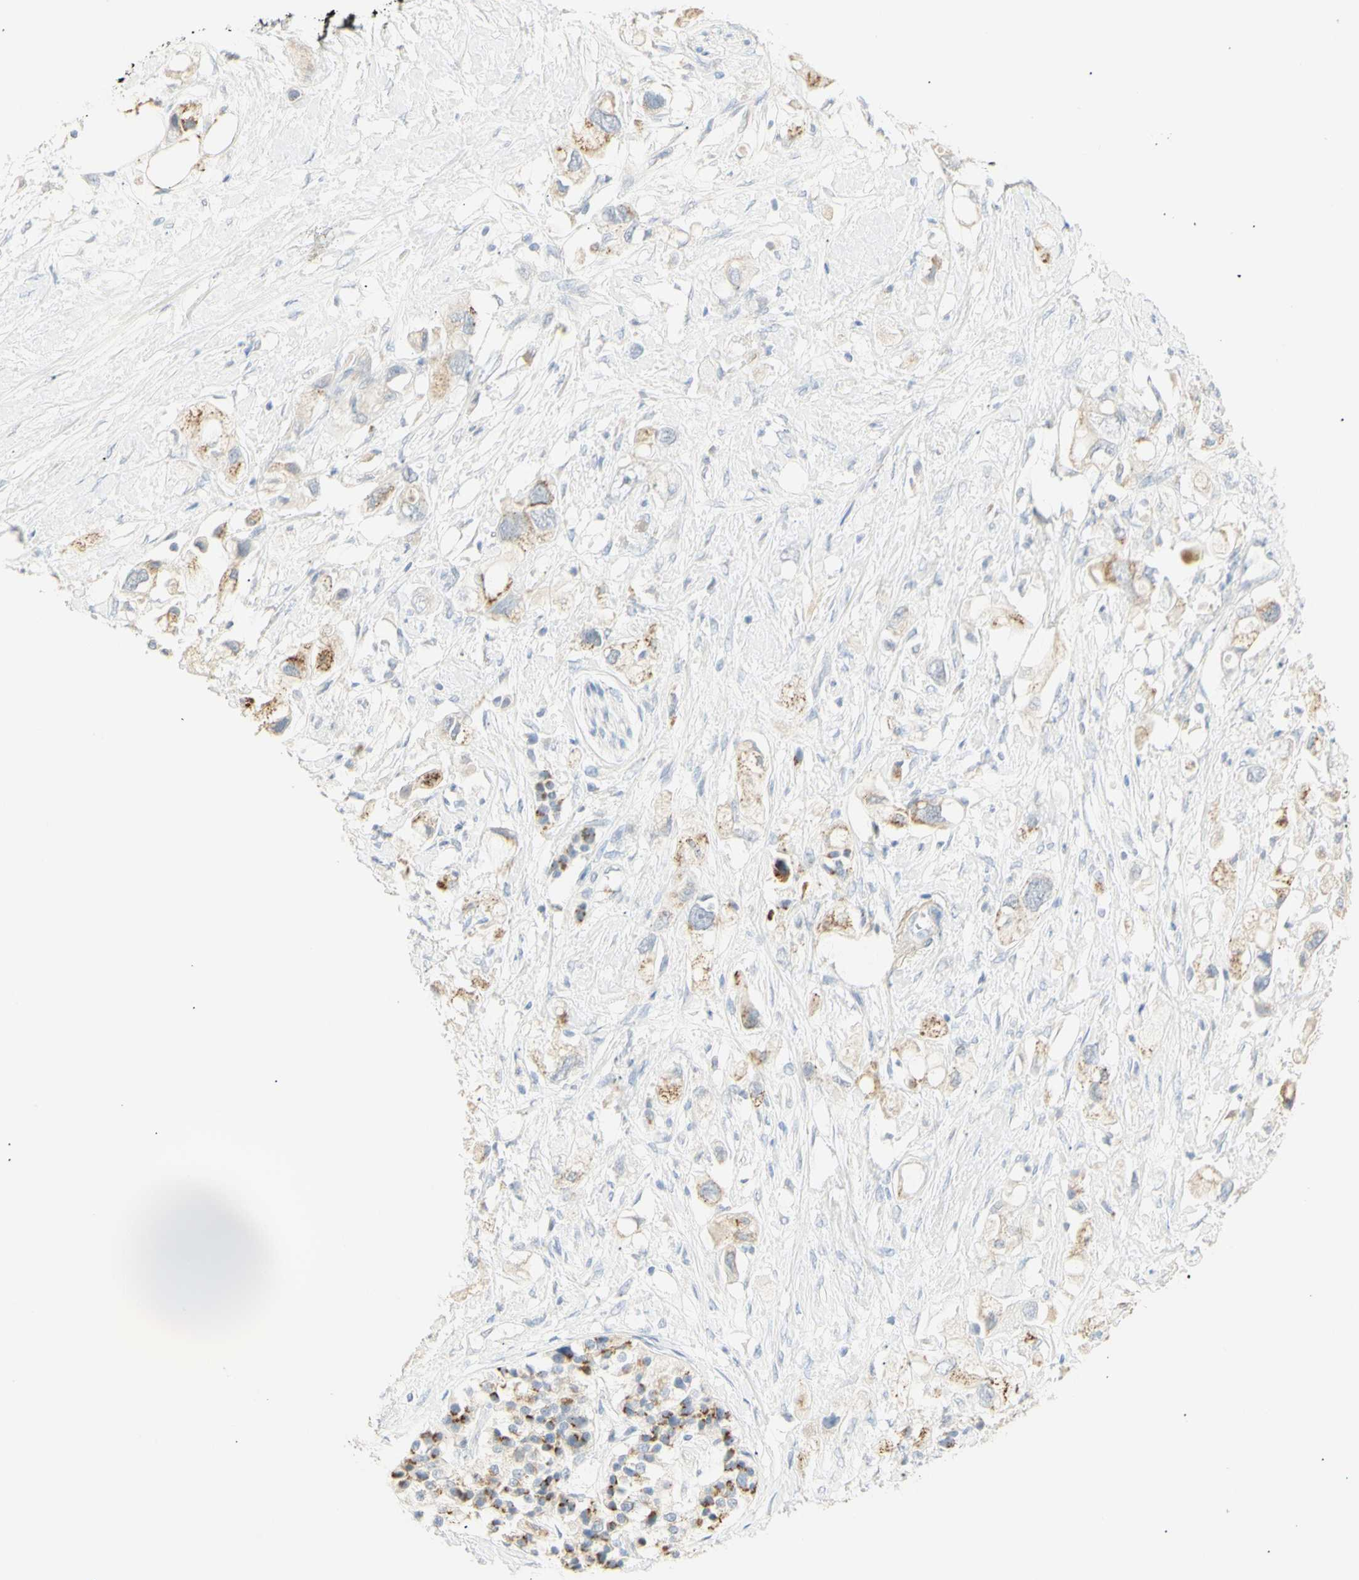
{"staining": {"intensity": "moderate", "quantity": ">75%", "location": "cytoplasmic/membranous"}, "tissue": "pancreatic cancer", "cell_type": "Tumor cells", "image_type": "cancer", "snomed": [{"axis": "morphology", "description": "Adenocarcinoma, NOS"}, {"axis": "topography", "description": "Pancreas"}], "caption": "Tumor cells display moderate cytoplasmic/membranous positivity in approximately >75% of cells in pancreatic cancer (adenocarcinoma).", "gene": "B4GALNT3", "patient": {"sex": "female", "age": 56}}